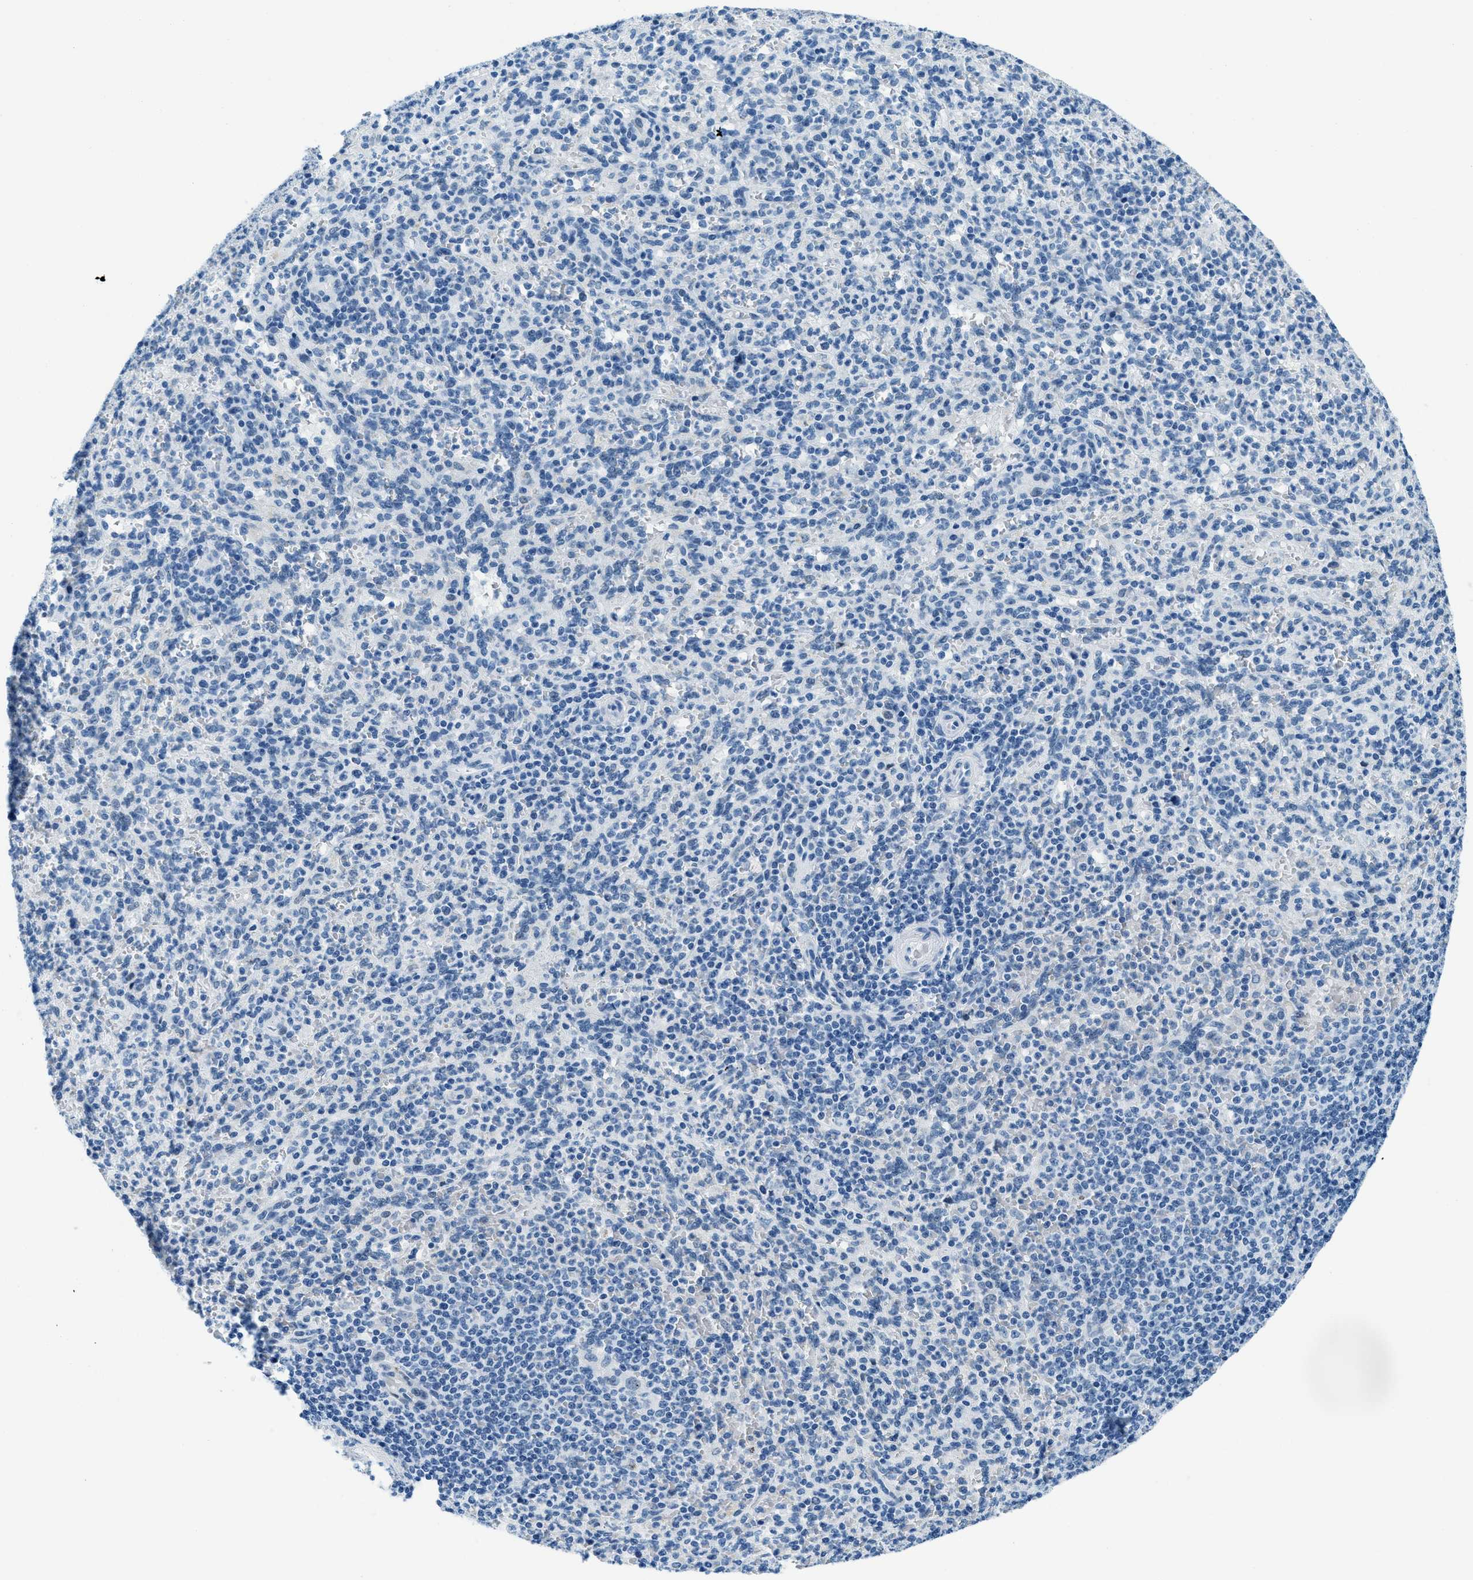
{"staining": {"intensity": "negative", "quantity": "none", "location": "none"}, "tissue": "spleen", "cell_type": "Cells in red pulp", "image_type": "normal", "snomed": [{"axis": "morphology", "description": "Normal tissue, NOS"}, {"axis": "topography", "description": "Spleen"}], "caption": "DAB (3,3'-diaminobenzidine) immunohistochemical staining of normal human spleen displays no significant staining in cells in red pulp. (DAB immunohistochemistry (IHC), high magnification).", "gene": "PLA2G2A", "patient": {"sex": "male", "age": 36}}